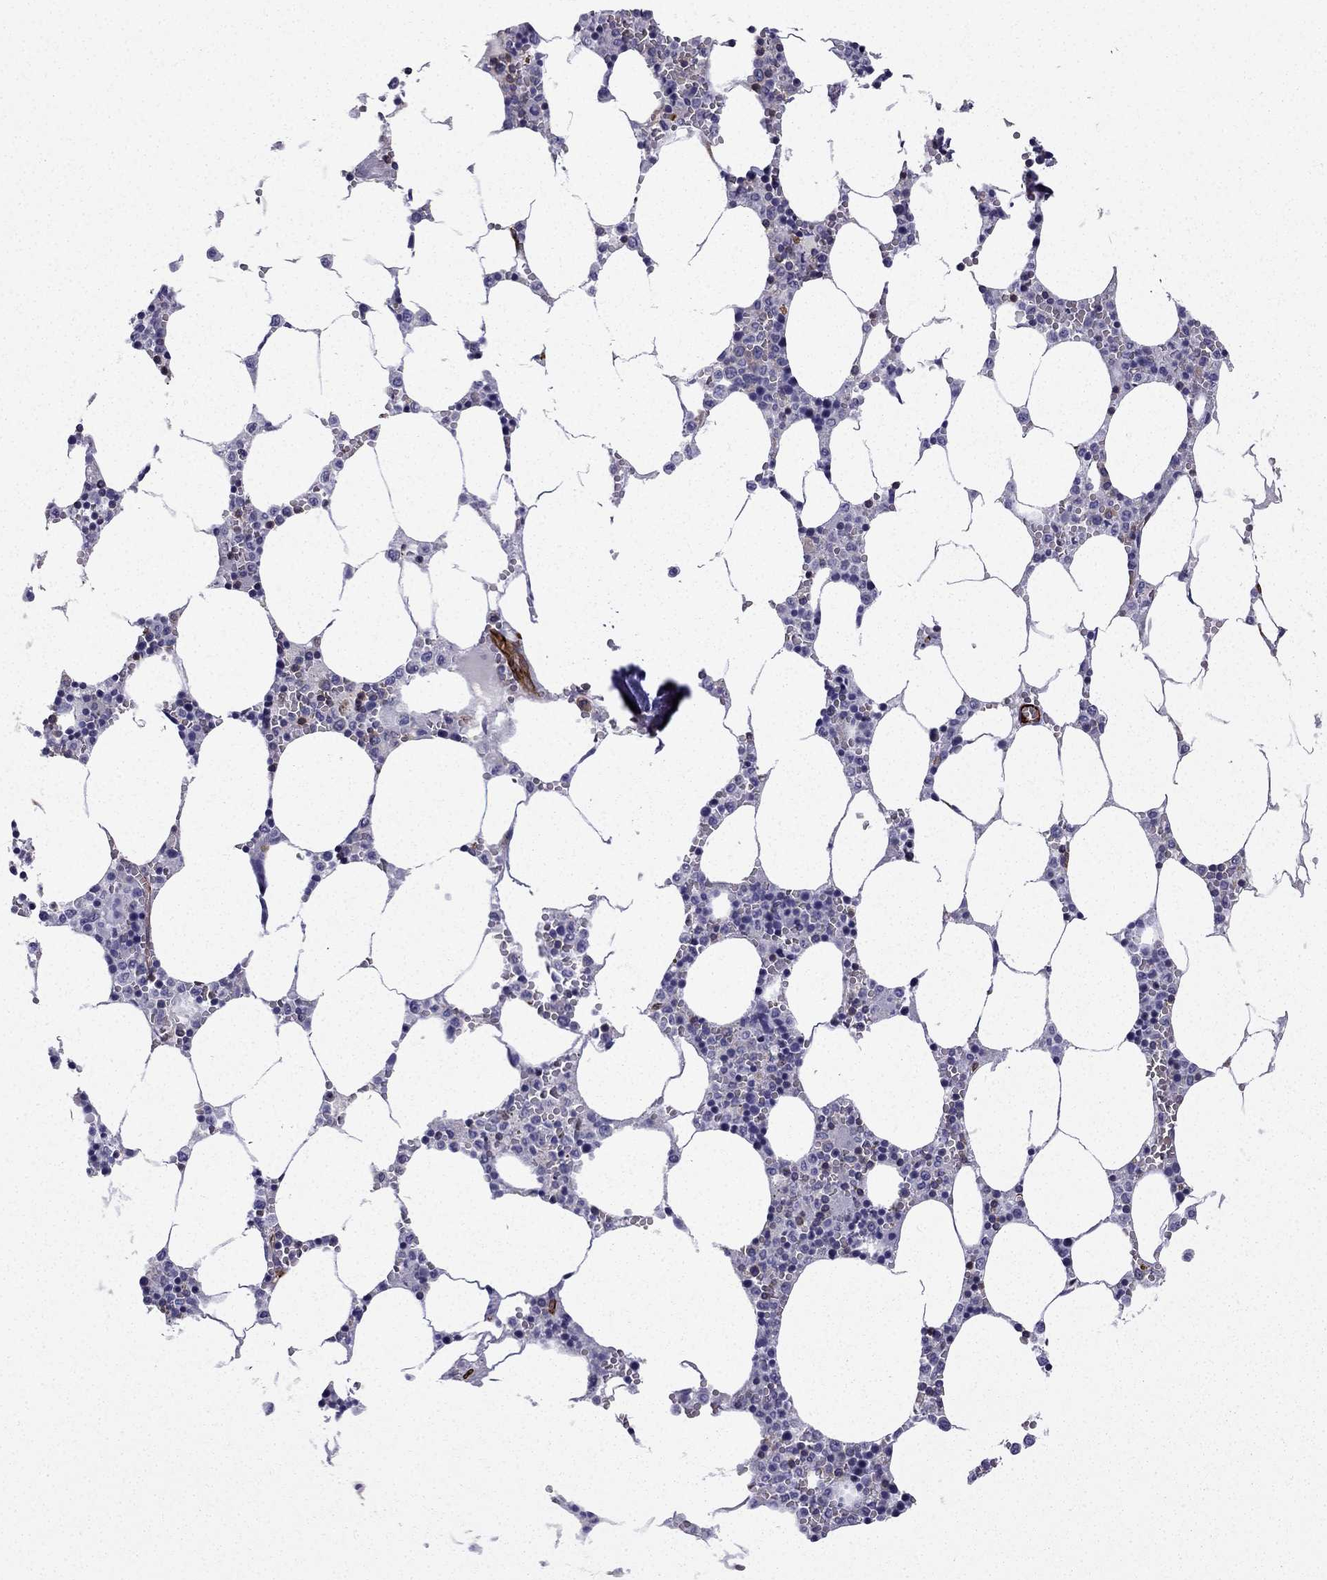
{"staining": {"intensity": "negative", "quantity": "none", "location": "none"}, "tissue": "bone marrow", "cell_type": "Hematopoietic cells", "image_type": "normal", "snomed": [{"axis": "morphology", "description": "Normal tissue, NOS"}, {"axis": "topography", "description": "Bone marrow"}], "caption": "Immunohistochemistry (IHC) histopathology image of normal bone marrow: human bone marrow stained with DAB demonstrates no significant protein expression in hematopoietic cells. (DAB (3,3'-diaminobenzidine) immunohistochemistry visualized using brightfield microscopy, high magnification).", "gene": "MAP4", "patient": {"sex": "female", "age": 64}}